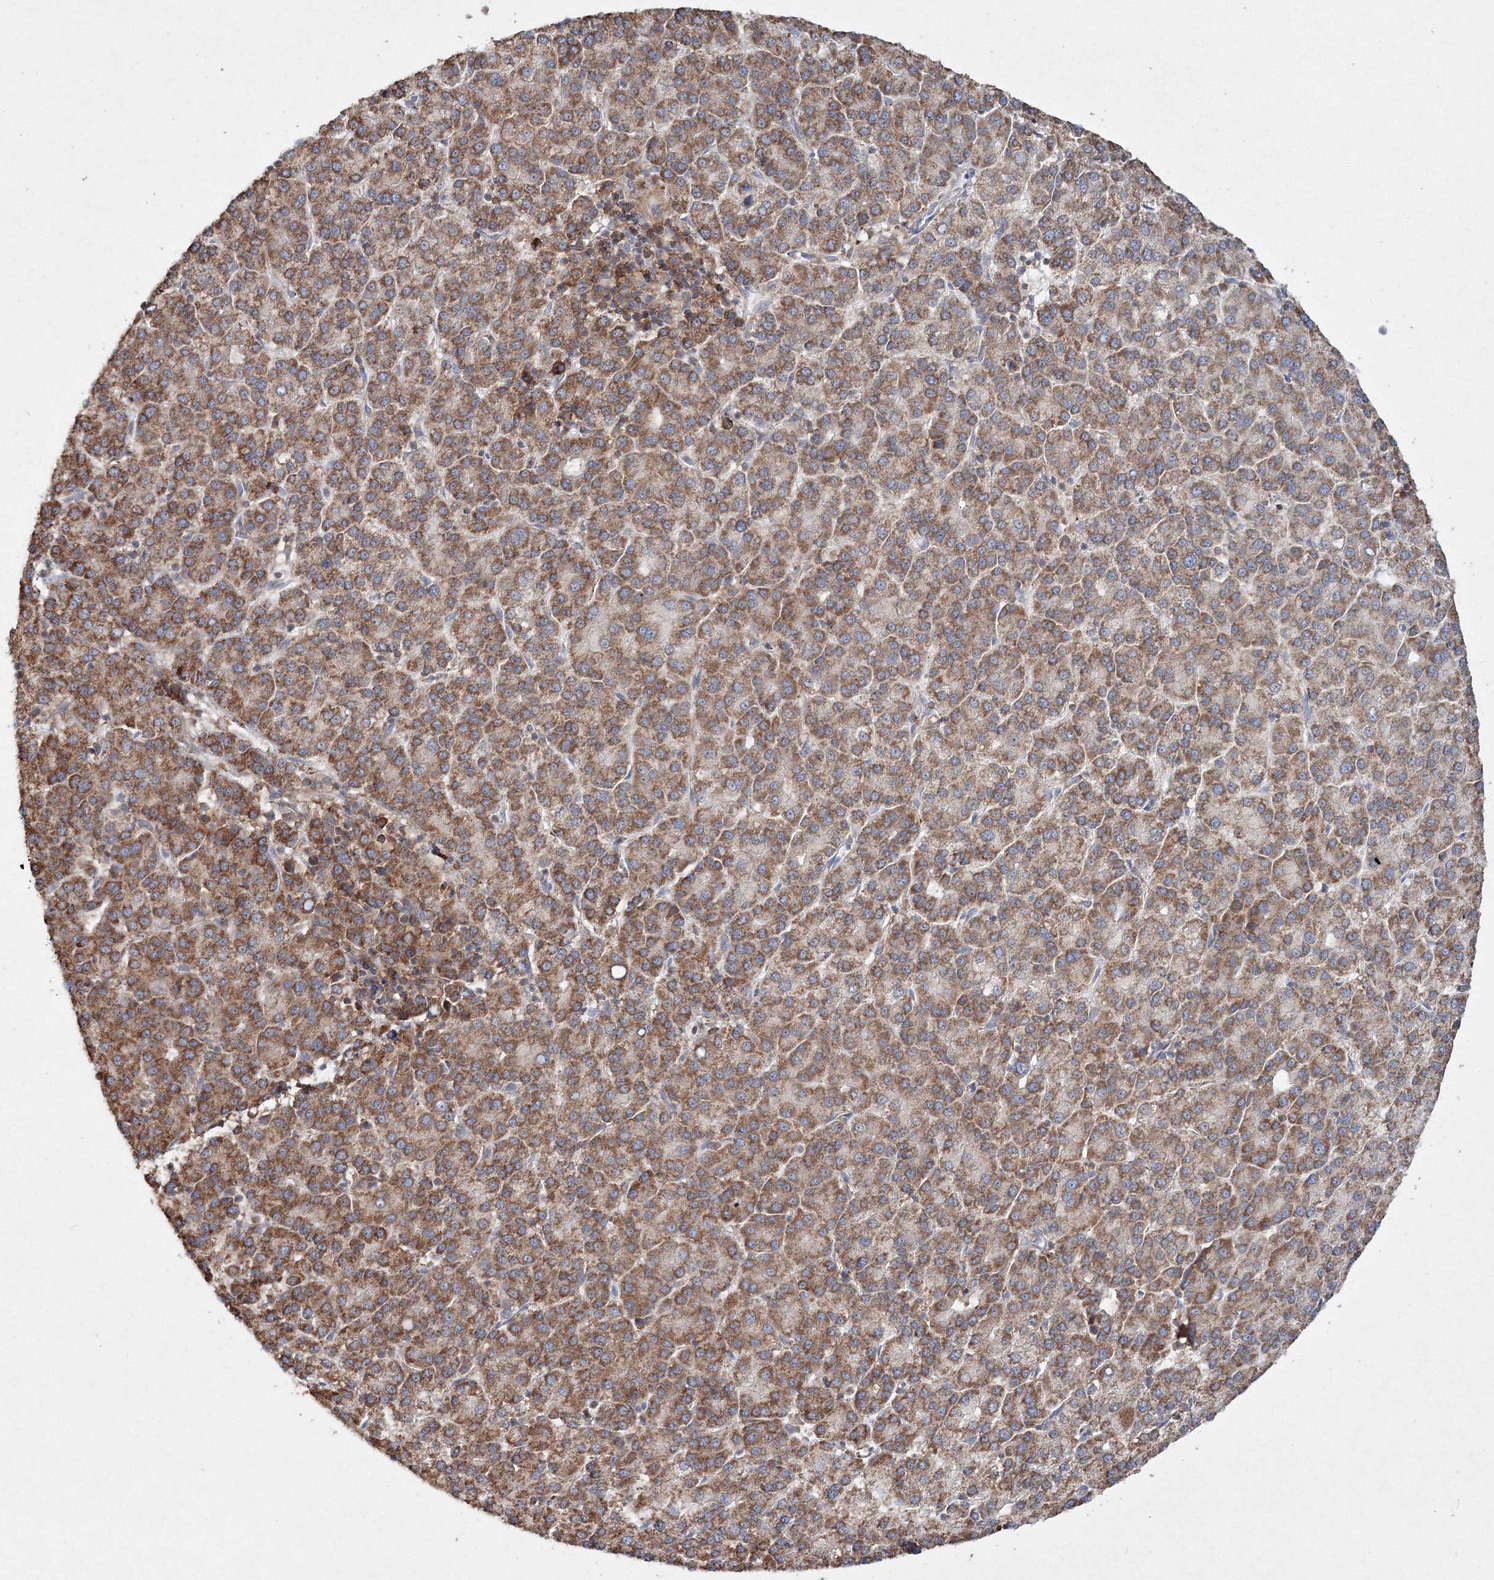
{"staining": {"intensity": "moderate", "quantity": ">75%", "location": "cytoplasmic/membranous"}, "tissue": "liver cancer", "cell_type": "Tumor cells", "image_type": "cancer", "snomed": [{"axis": "morphology", "description": "Carcinoma, Hepatocellular, NOS"}, {"axis": "topography", "description": "Liver"}], "caption": "Liver hepatocellular carcinoma stained for a protein (brown) reveals moderate cytoplasmic/membranous positive staining in approximately >75% of tumor cells.", "gene": "PEX13", "patient": {"sex": "female", "age": 58}}